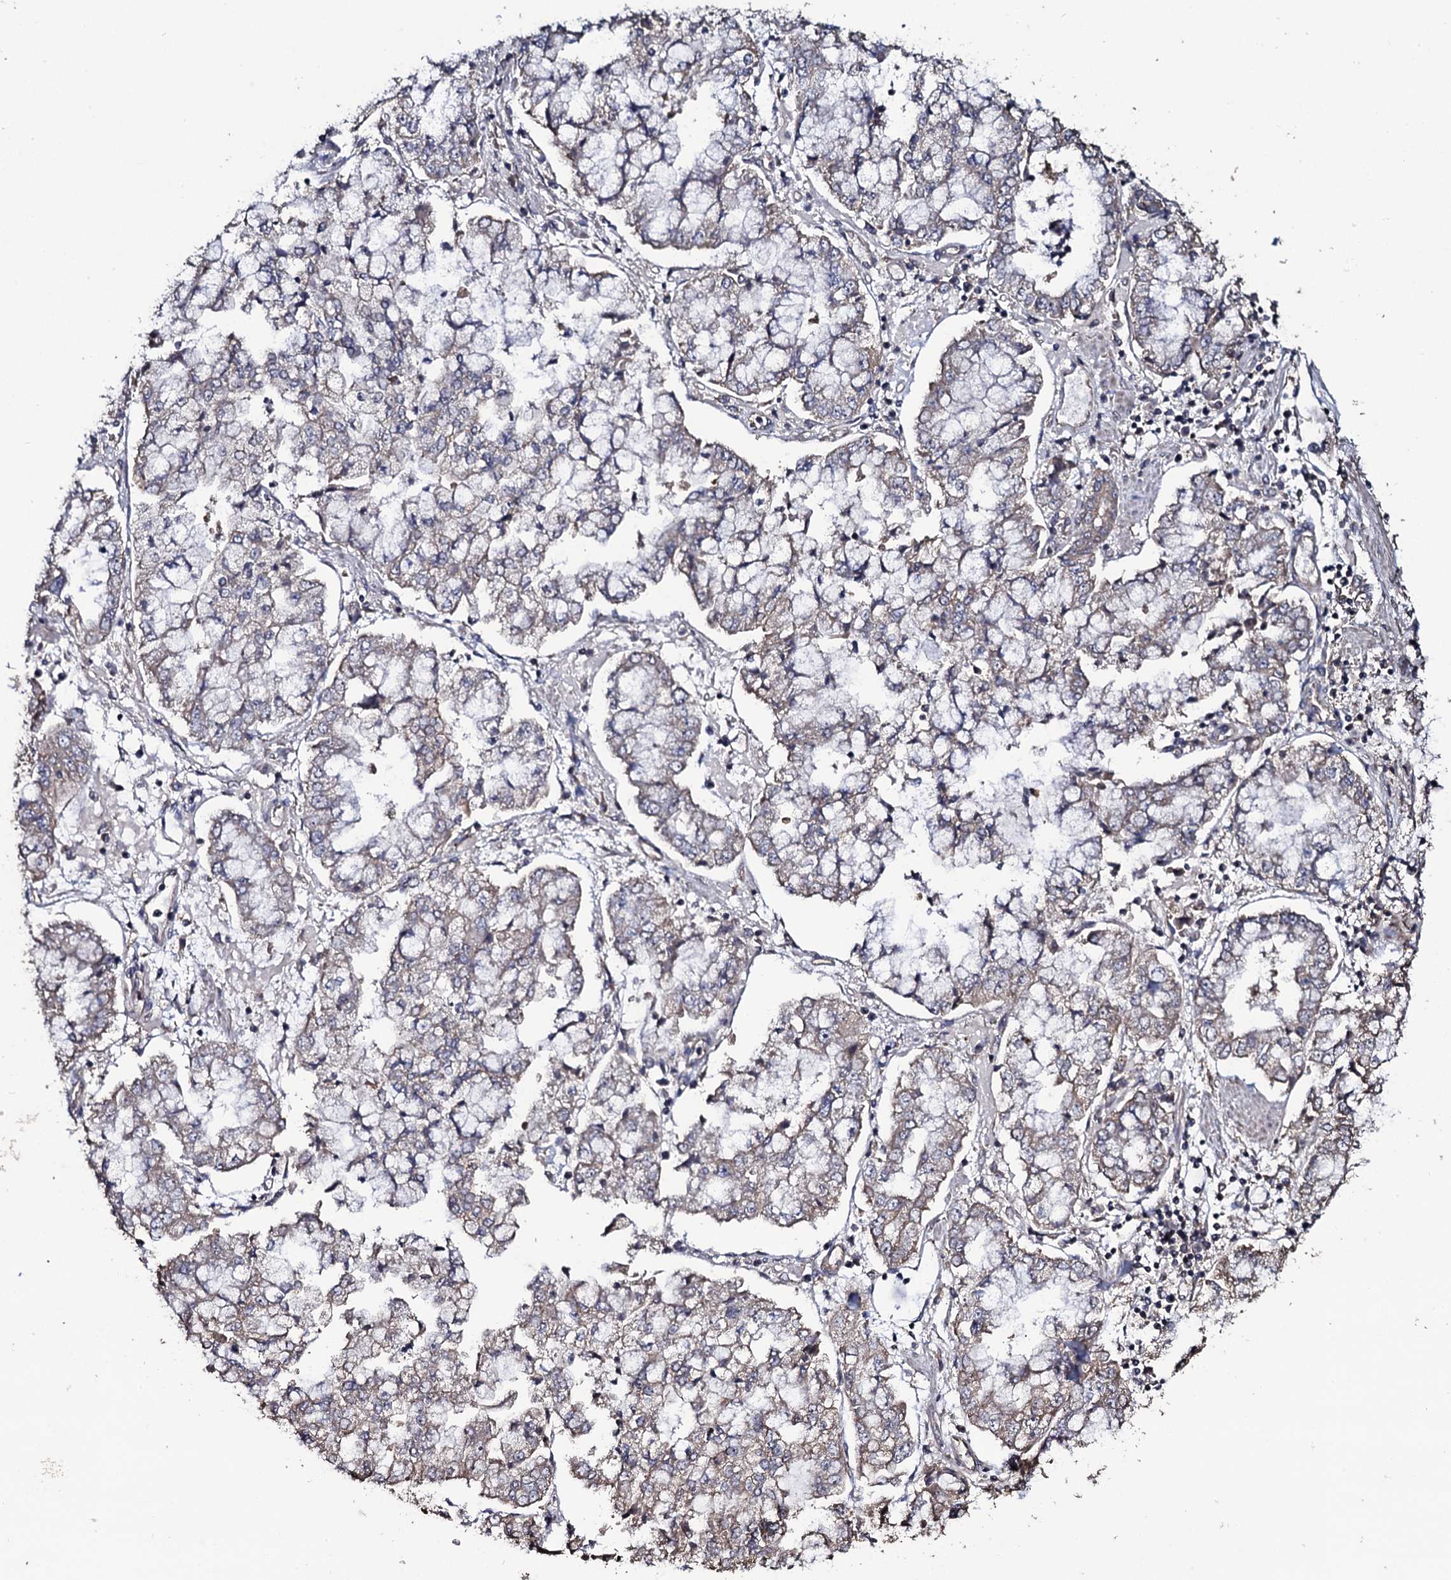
{"staining": {"intensity": "weak", "quantity": "25%-75%", "location": "cytoplasmic/membranous"}, "tissue": "stomach cancer", "cell_type": "Tumor cells", "image_type": "cancer", "snomed": [{"axis": "morphology", "description": "Adenocarcinoma, NOS"}, {"axis": "topography", "description": "Stomach"}], "caption": "Tumor cells exhibit low levels of weak cytoplasmic/membranous positivity in approximately 25%-75% of cells in stomach adenocarcinoma.", "gene": "TTC23", "patient": {"sex": "male", "age": 76}}